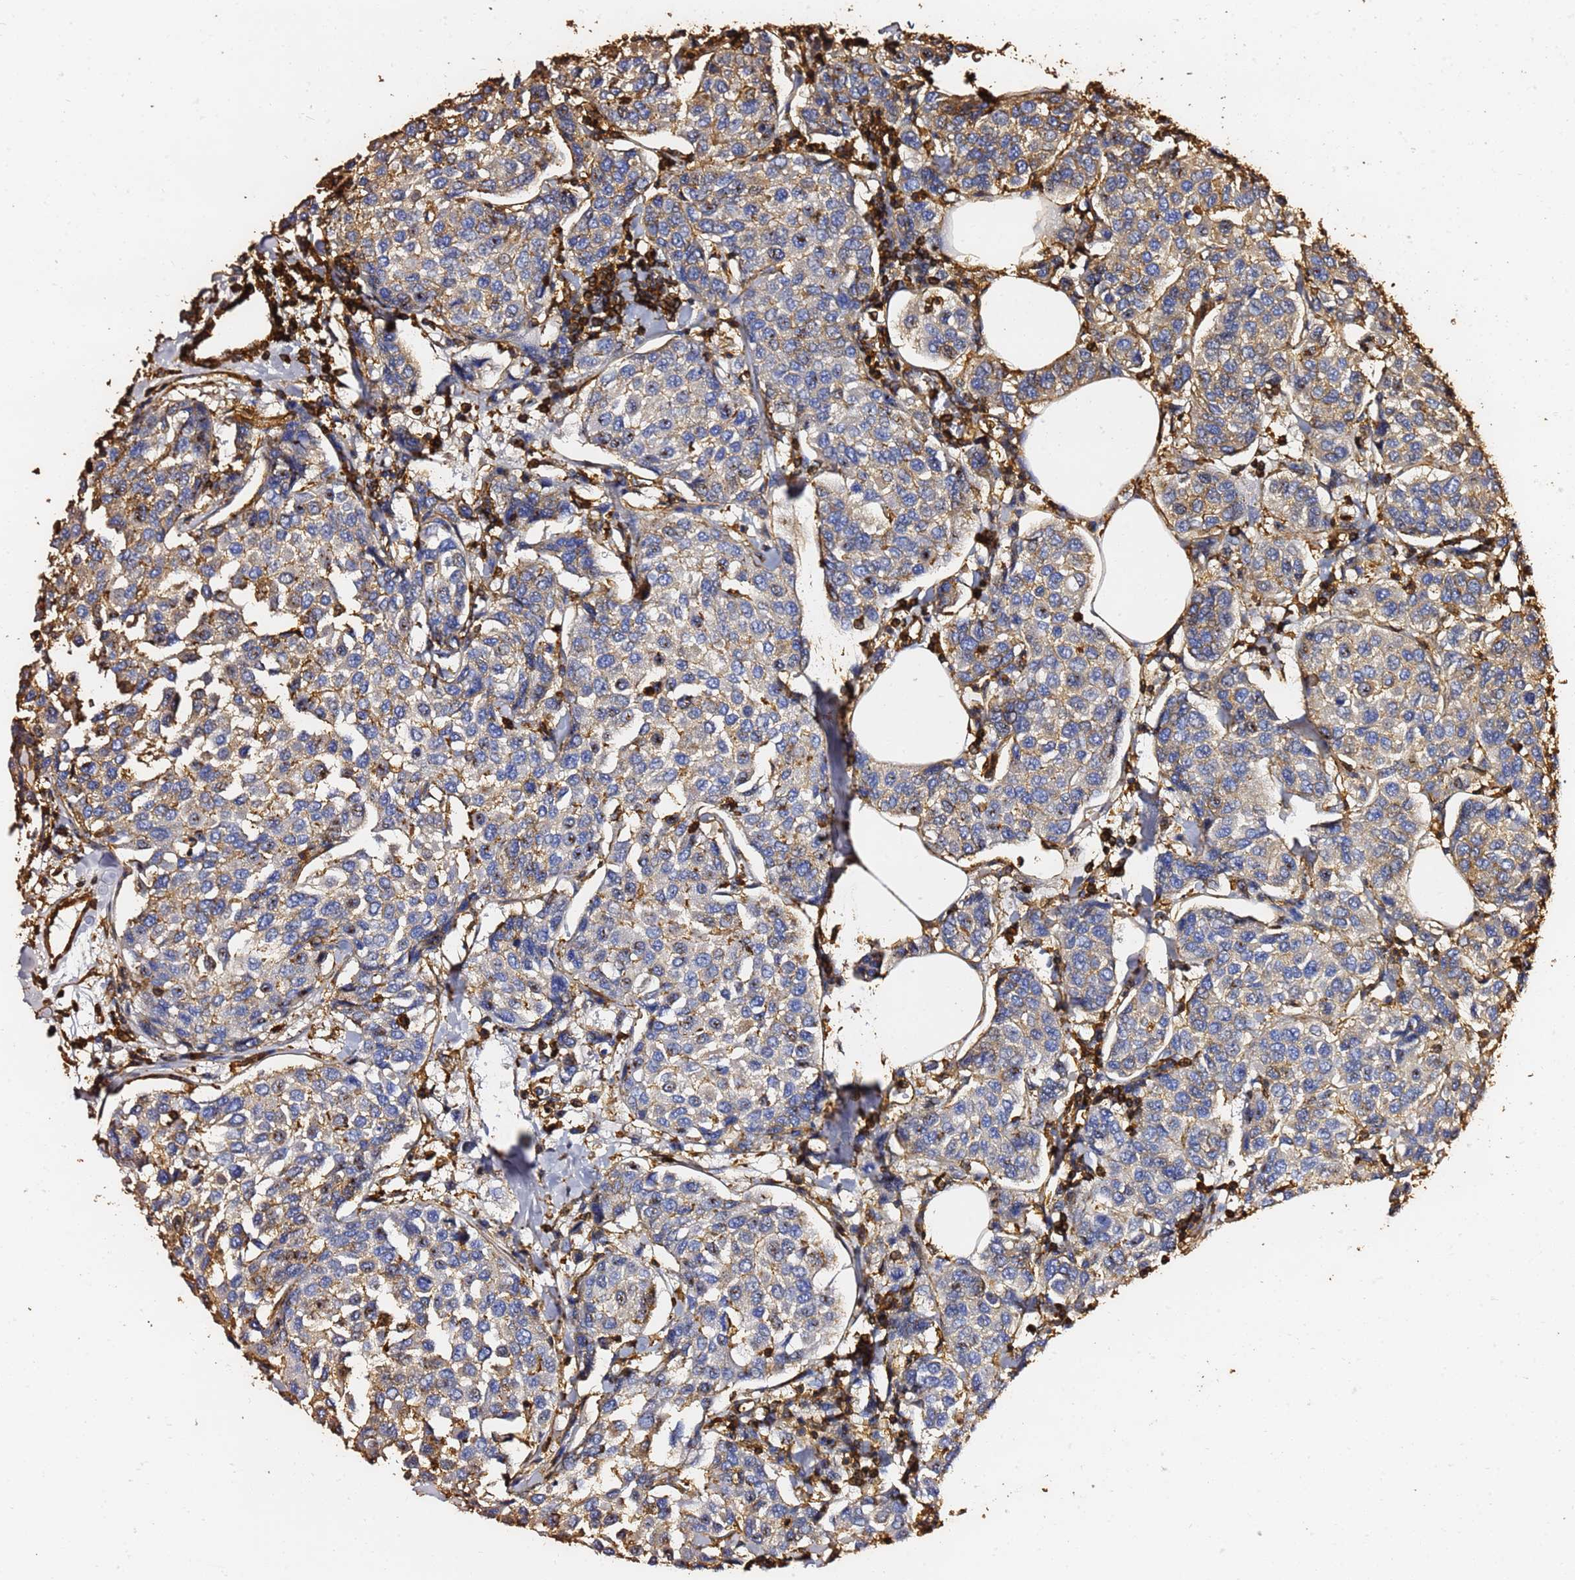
{"staining": {"intensity": "moderate", "quantity": "25%-75%", "location": "cytoplasmic/membranous"}, "tissue": "breast cancer", "cell_type": "Tumor cells", "image_type": "cancer", "snomed": [{"axis": "morphology", "description": "Duct carcinoma"}, {"axis": "topography", "description": "Breast"}], "caption": "Intraductal carcinoma (breast) stained with a protein marker reveals moderate staining in tumor cells.", "gene": "ACTB", "patient": {"sex": "female", "age": 55}}